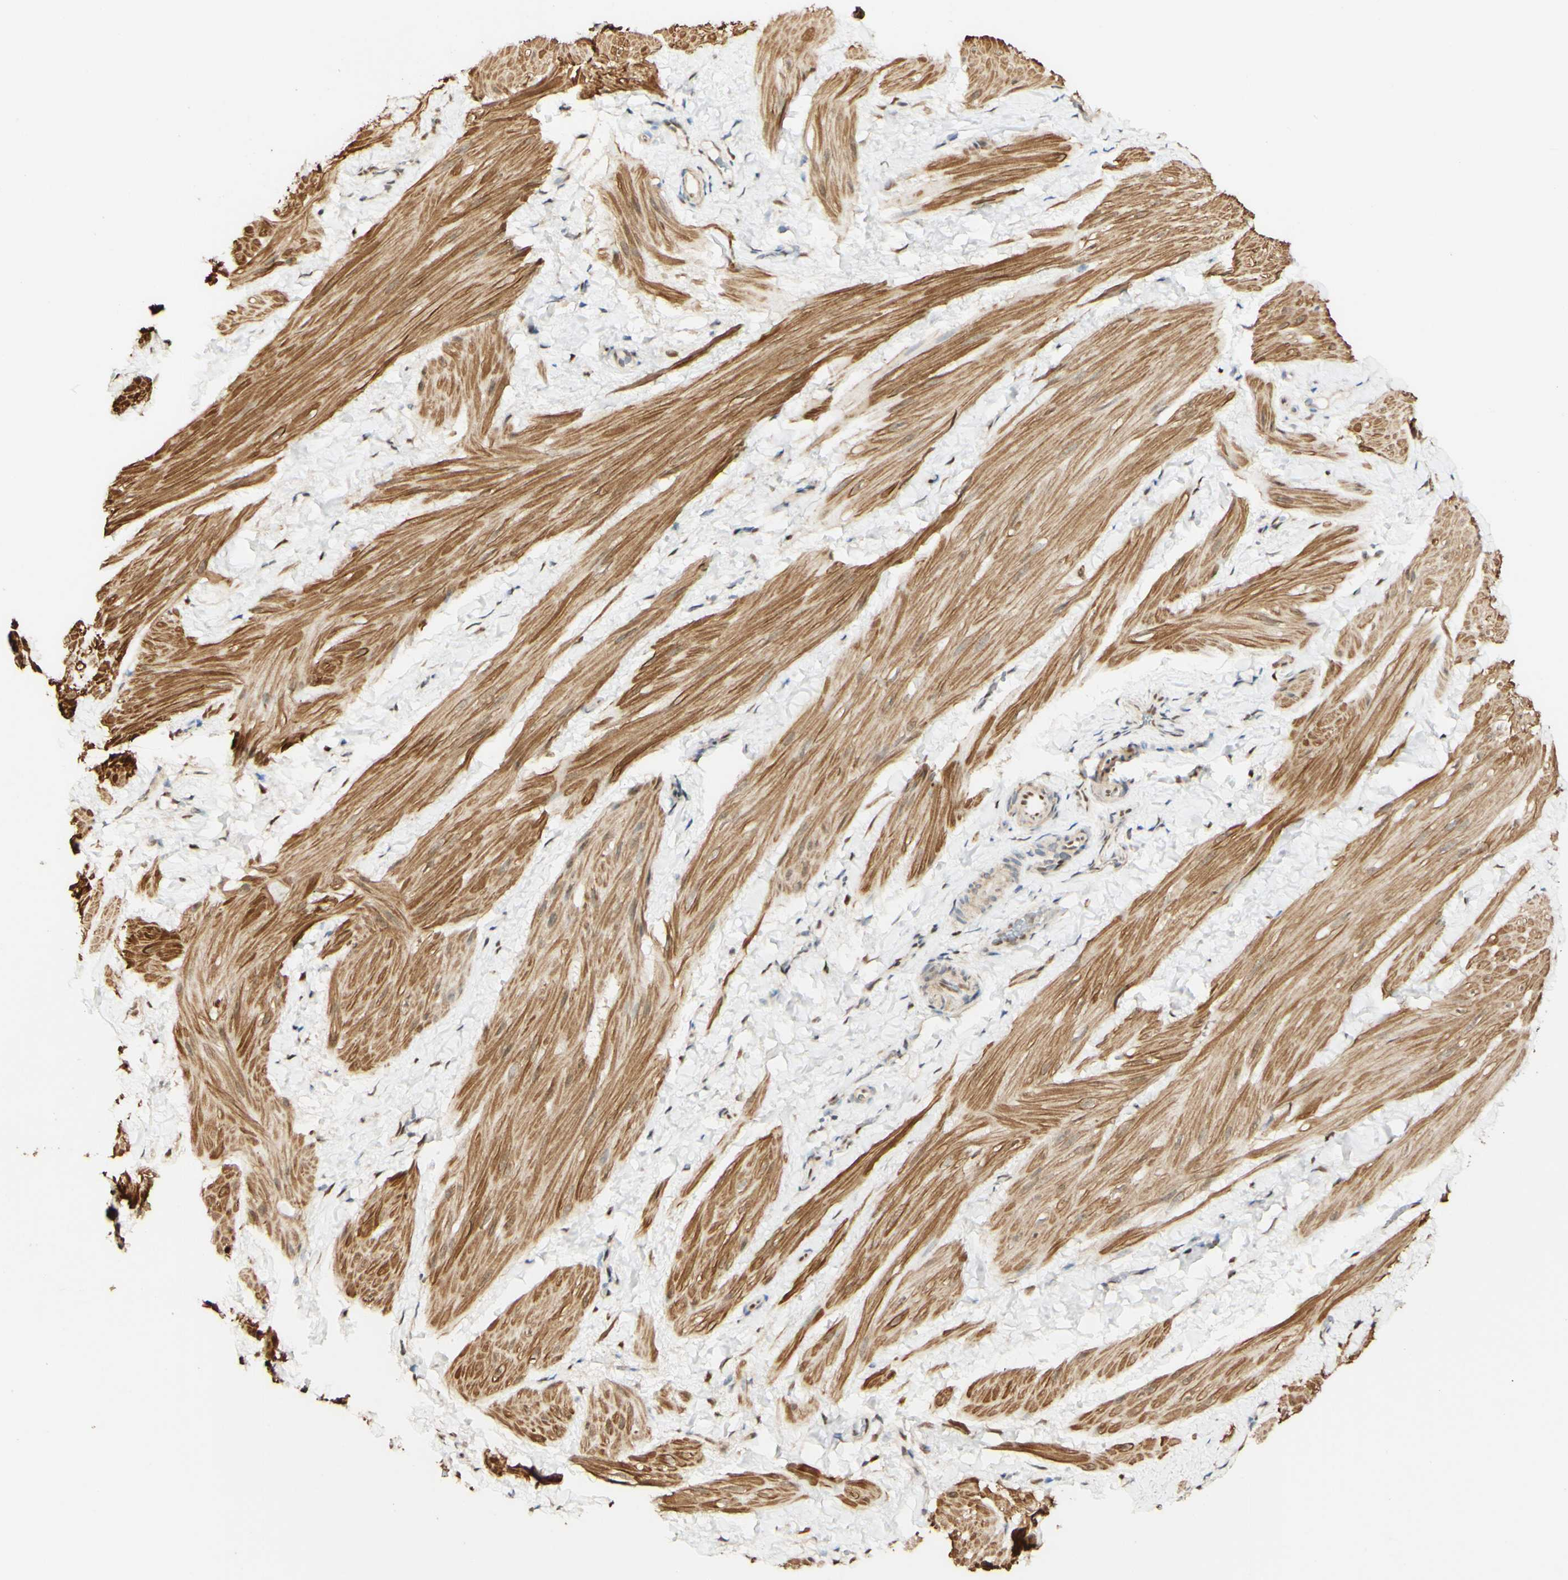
{"staining": {"intensity": "moderate", "quantity": ">75%", "location": "cytoplasmic/membranous"}, "tissue": "smooth muscle", "cell_type": "Smooth muscle cells", "image_type": "normal", "snomed": [{"axis": "morphology", "description": "Normal tissue, NOS"}, {"axis": "topography", "description": "Smooth muscle"}], "caption": "Immunohistochemistry photomicrograph of unremarkable smooth muscle: human smooth muscle stained using IHC displays medium levels of moderate protein expression localized specifically in the cytoplasmic/membranous of smooth muscle cells, appearing as a cytoplasmic/membranous brown color.", "gene": "MAP3K4", "patient": {"sex": "male", "age": 16}}